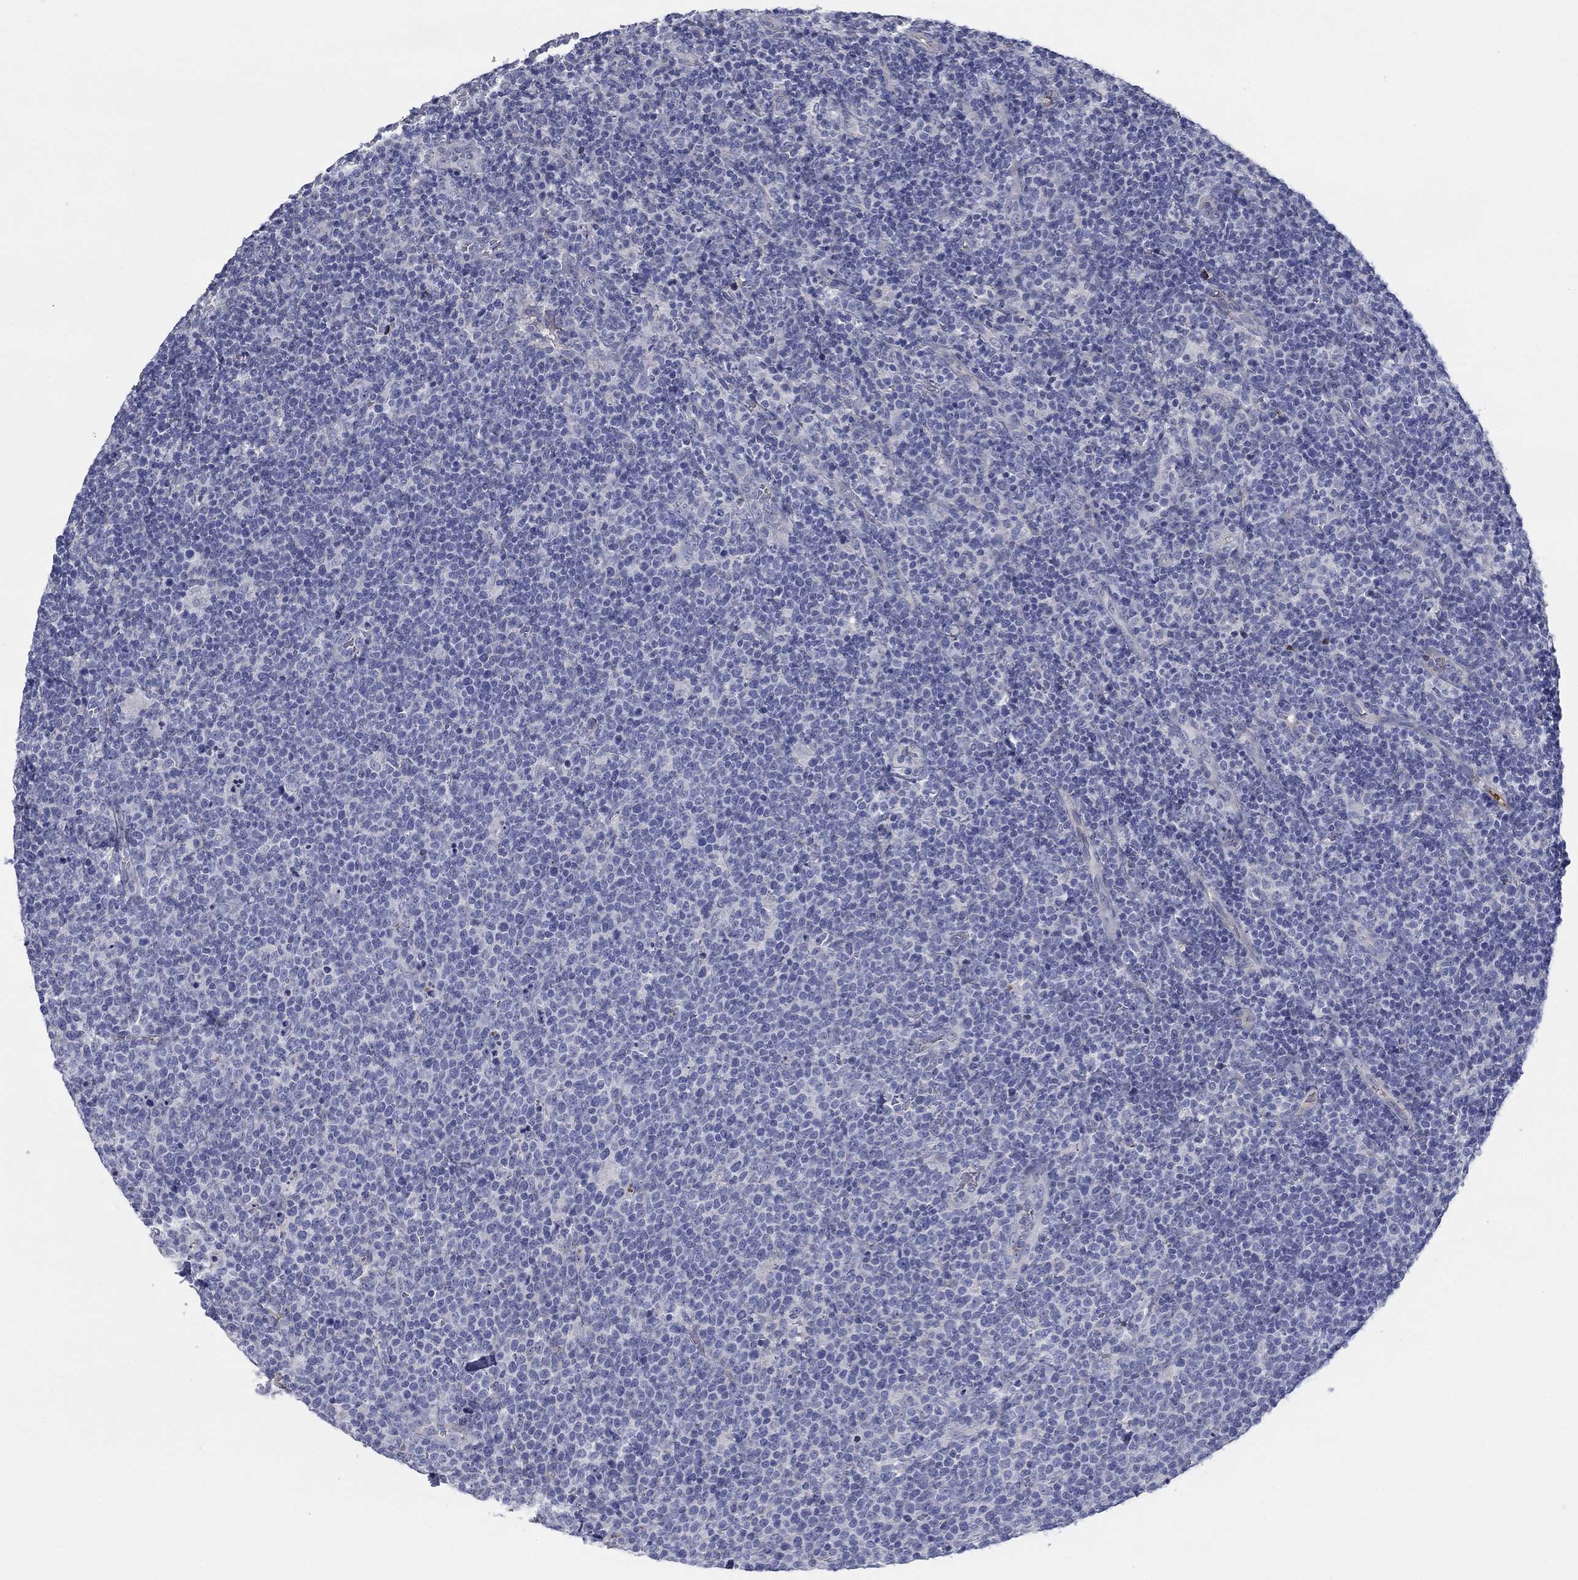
{"staining": {"intensity": "negative", "quantity": "none", "location": "none"}, "tissue": "lymphoma", "cell_type": "Tumor cells", "image_type": "cancer", "snomed": [{"axis": "morphology", "description": "Malignant lymphoma, non-Hodgkin's type, High grade"}, {"axis": "topography", "description": "Lymph node"}], "caption": "Human lymphoma stained for a protein using immunohistochemistry (IHC) reveals no positivity in tumor cells.", "gene": "APOC3", "patient": {"sex": "male", "age": 61}}